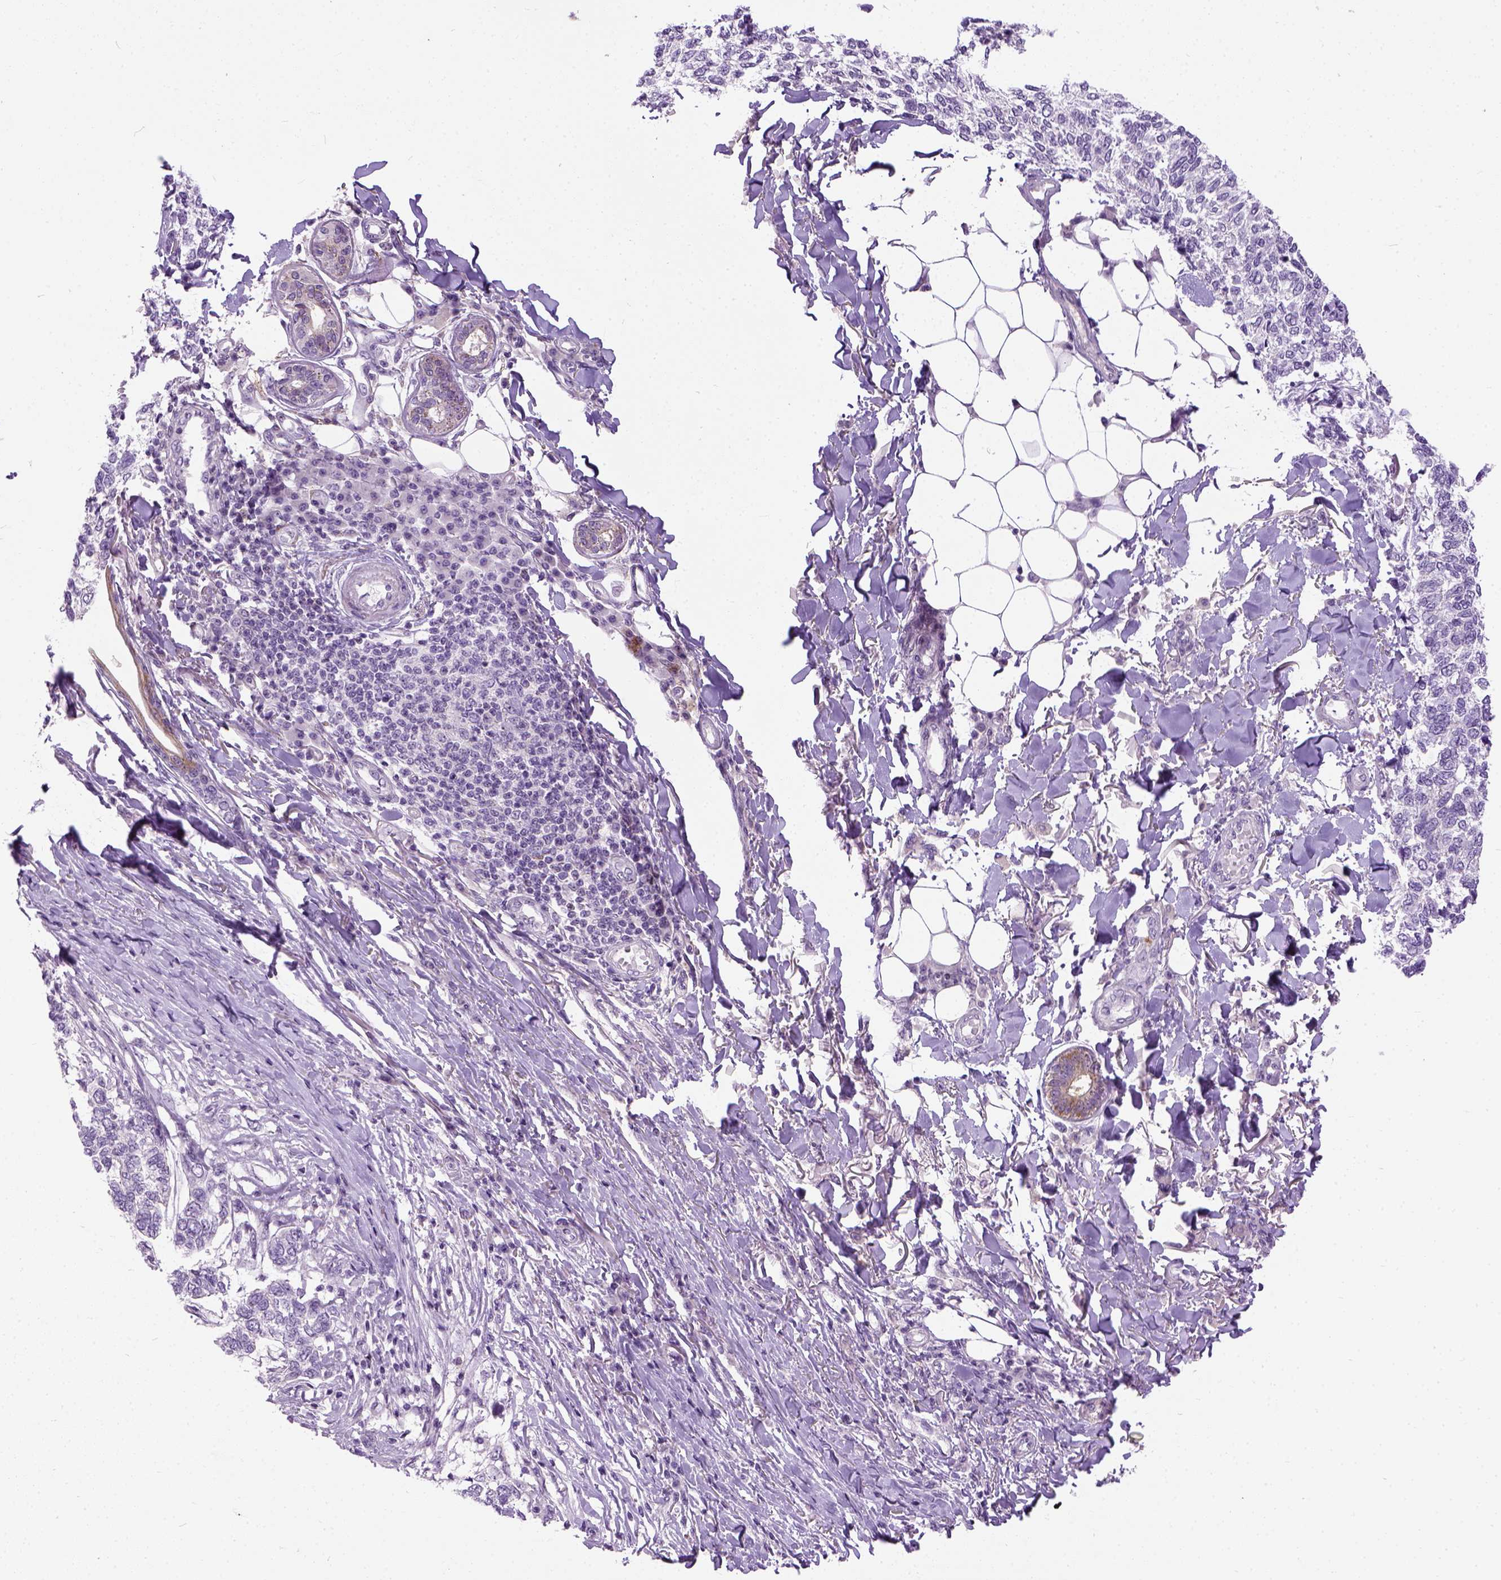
{"staining": {"intensity": "weak", "quantity": "<25%", "location": "cytoplasmic/membranous"}, "tissue": "skin cancer", "cell_type": "Tumor cells", "image_type": "cancer", "snomed": [{"axis": "morphology", "description": "Basal cell carcinoma"}, {"axis": "topography", "description": "Skin"}], "caption": "Photomicrograph shows no protein expression in tumor cells of skin cancer (basal cell carcinoma) tissue. Brightfield microscopy of immunohistochemistry (IHC) stained with DAB (3,3'-diaminobenzidine) (brown) and hematoxylin (blue), captured at high magnification.", "gene": "MAPT", "patient": {"sex": "female", "age": 65}}